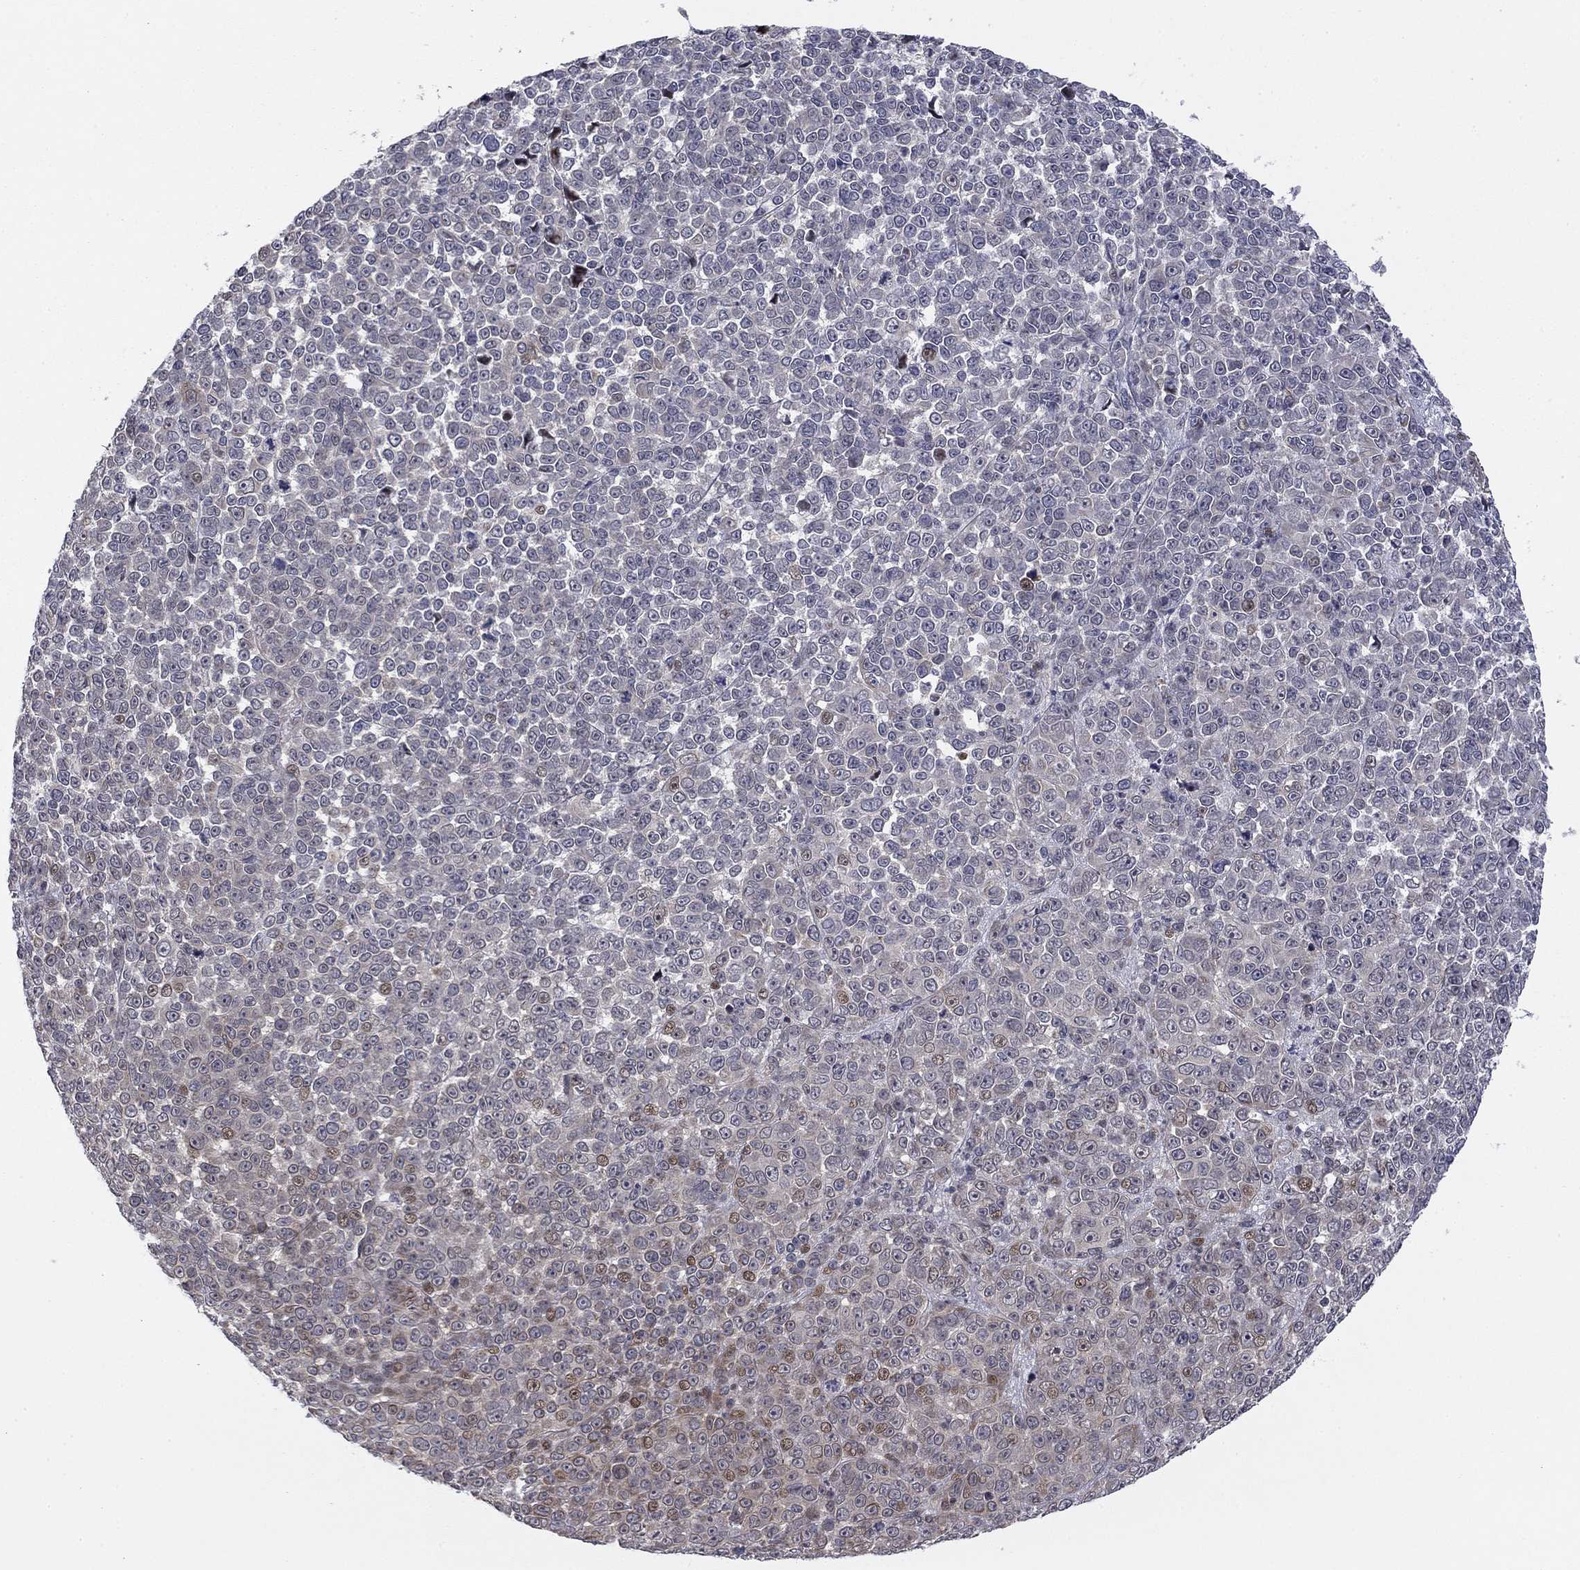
{"staining": {"intensity": "moderate", "quantity": "<25%", "location": "nuclear"}, "tissue": "melanoma", "cell_type": "Tumor cells", "image_type": "cancer", "snomed": [{"axis": "morphology", "description": "Malignant melanoma, NOS"}, {"axis": "topography", "description": "Skin"}], "caption": "Moderate nuclear positivity is identified in about <25% of tumor cells in malignant melanoma.", "gene": "BCL11A", "patient": {"sex": "female", "age": 95}}